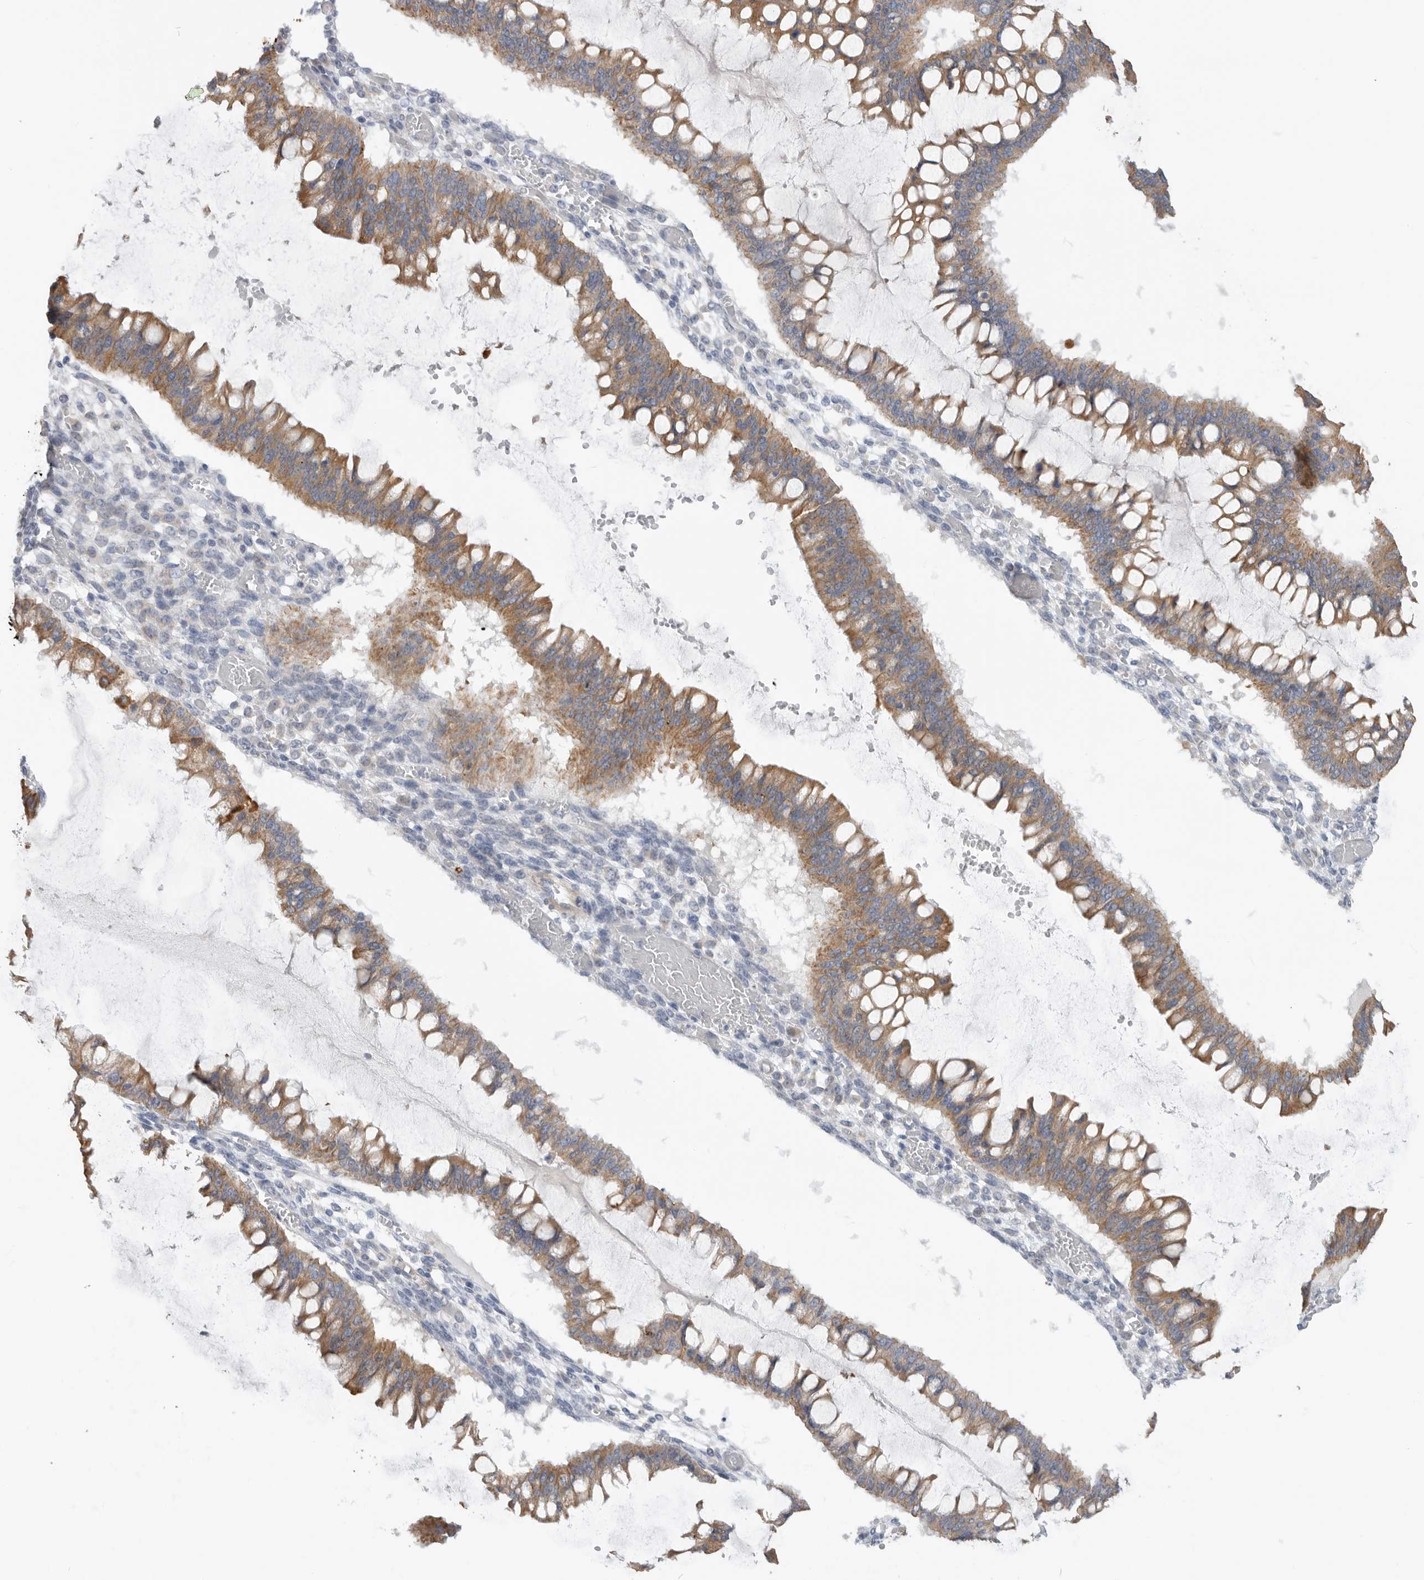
{"staining": {"intensity": "moderate", "quantity": ">75%", "location": "cytoplasmic/membranous"}, "tissue": "ovarian cancer", "cell_type": "Tumor cells", "image_type": "cancer", "snomed": [{"axis": "morphology", "description": "Cystadenocarcinoma, mucinous, NOS"}, {"axis": "topography", "description": "Ovary"}], "caption": "IHC (DAB (3,3'-diaminobenzidine)) staining of human ovarian mucinous cystadenocarcinoma shows moderate cytoplasmic/membranous protein staining in approximately >75% of tumor cells.", "gene": "MTFR1L", "patient": {"sex": "female", "age": 73}}